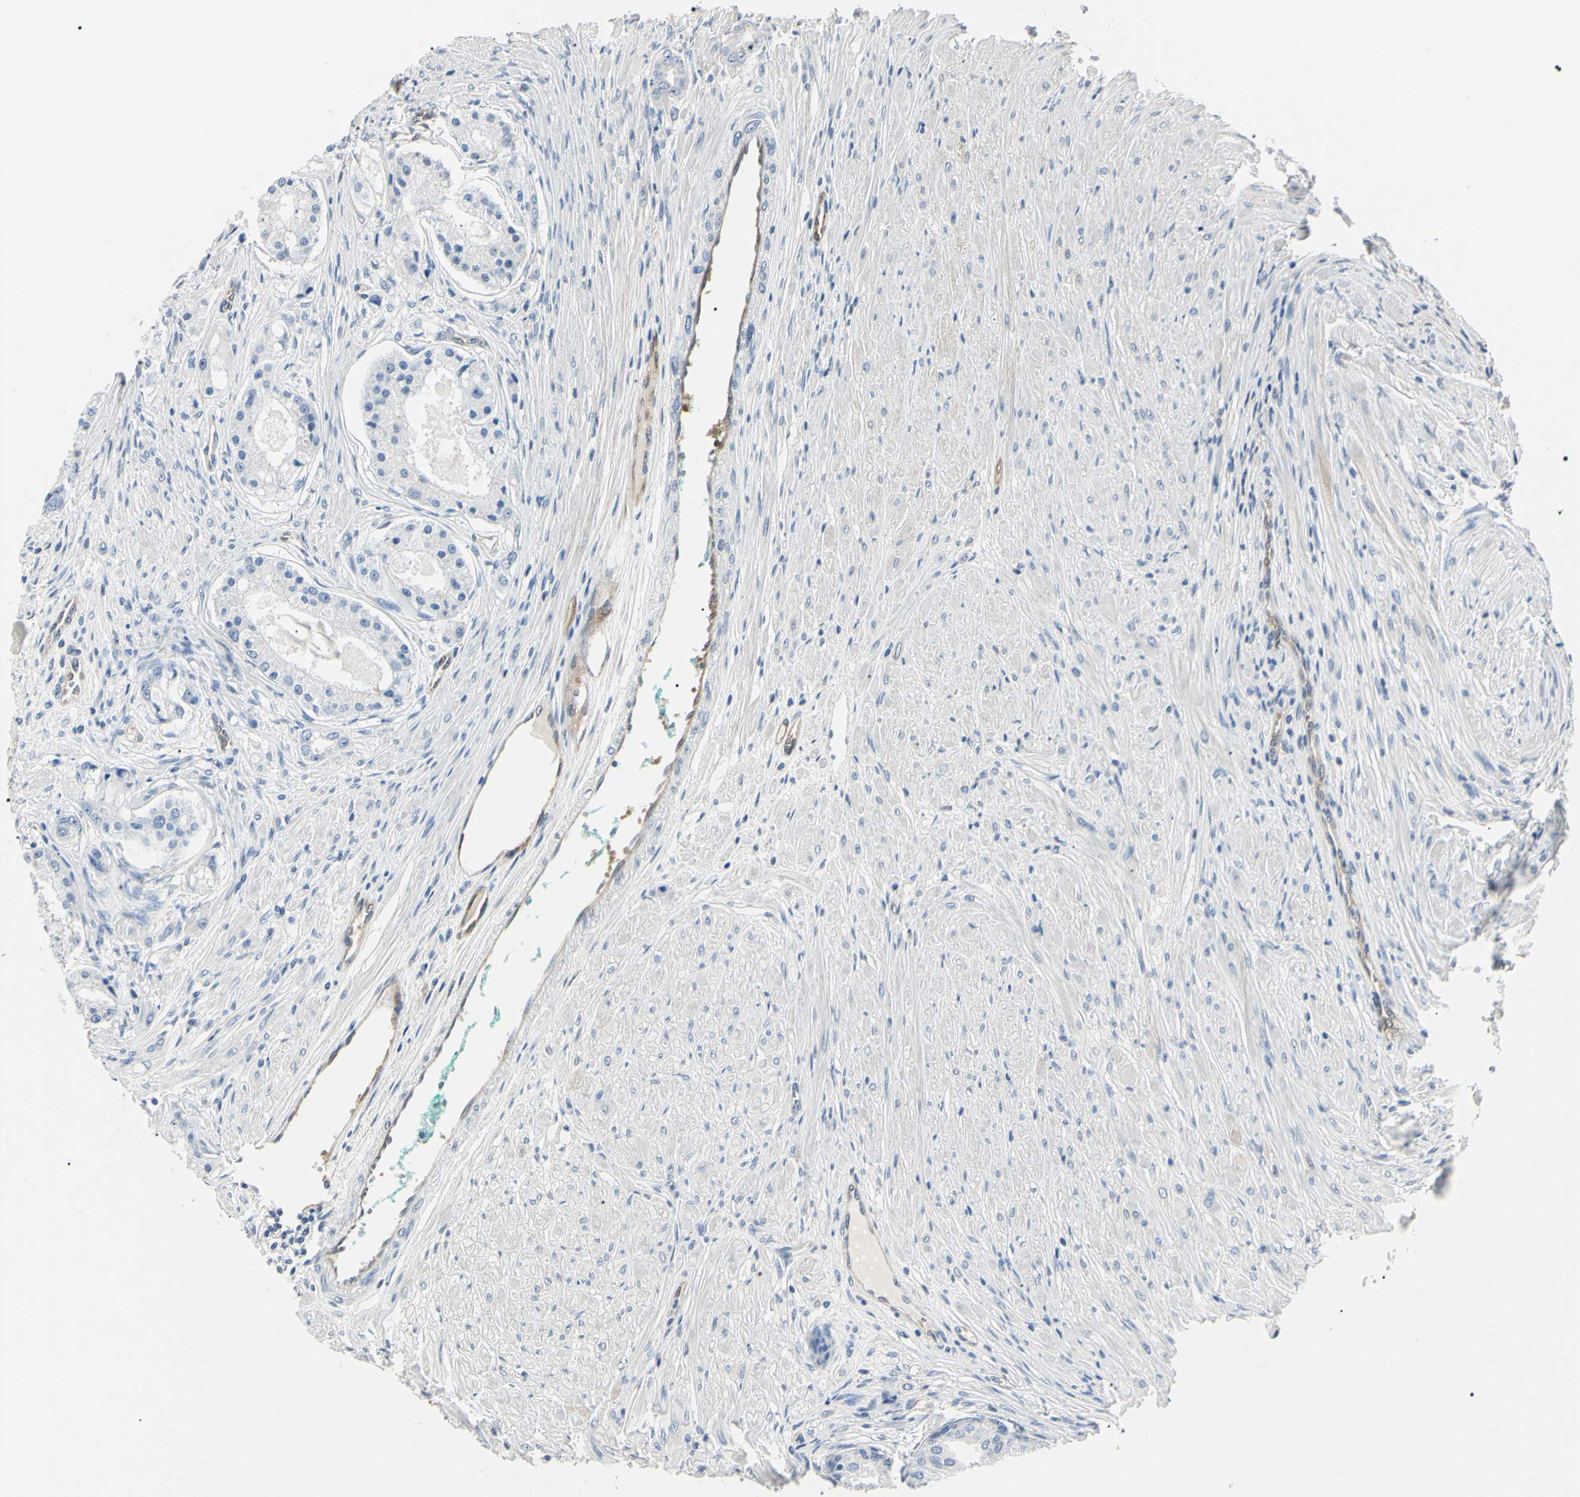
{"staining": {"intensity": "negative", "quantity": "none", "location": "none"}, "tissue": "prostate cancer", "cell_type": "Tumor cells", "image_type": "cancer", "snomed": [{"axis": "morphology", "description": "Adenocarcinoma, High grade"}, {"axis": "topography", "description": "Prostate"}], "caption": "The histopathology image demonstrates no staining of tumor cells in prostate cancer (adenocarcinoma (high-grade)).", "gene": "AKR1C3", "patient": {"sex": "male", "age": 59}}